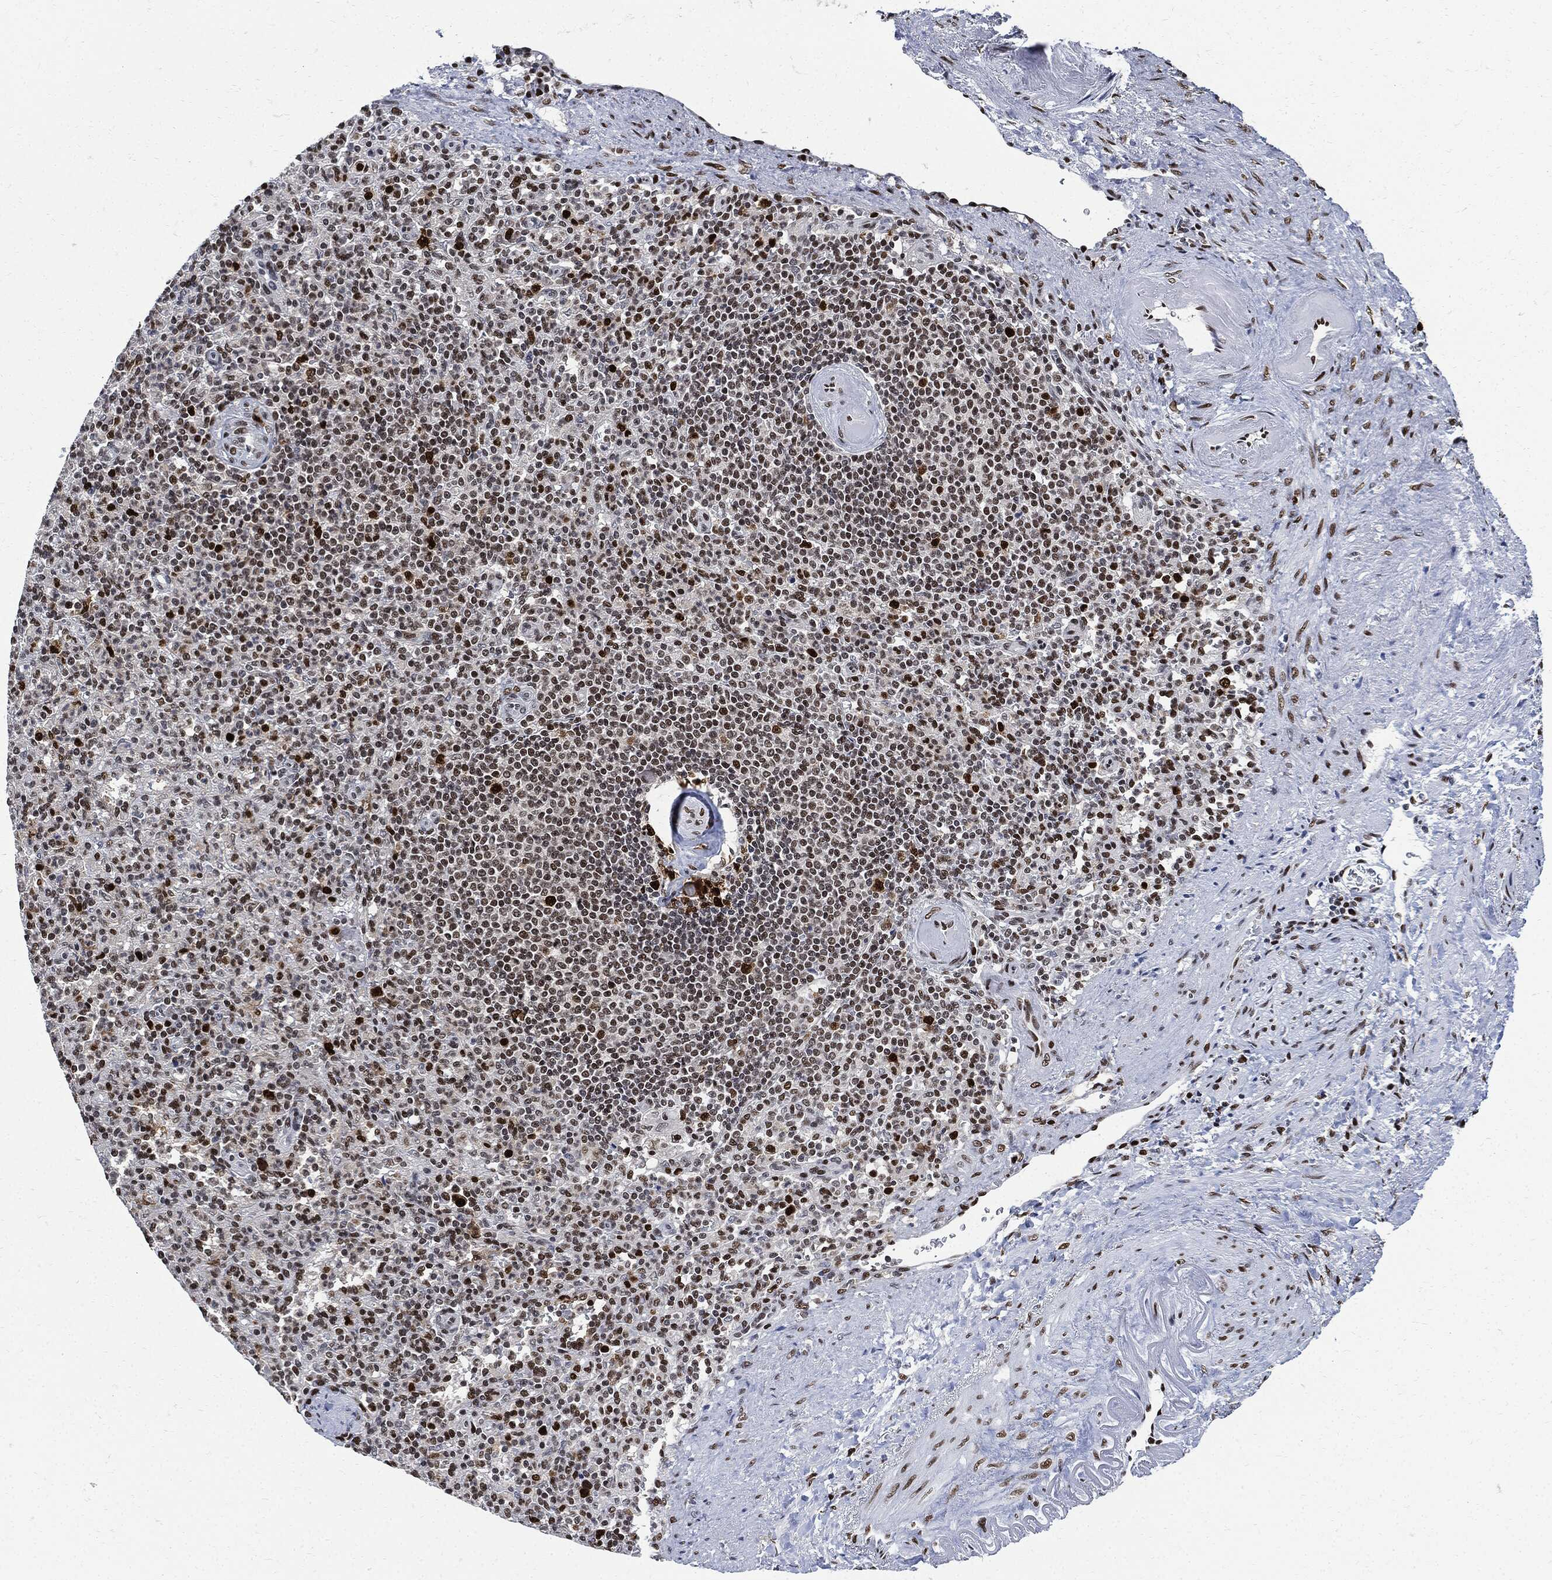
{"staining": {"intensity": "strong", "quantity": "<25%", "location": "nuclear"}, "tissue": "spleen", "cell_type": "Cells in red pulp", "image_type": "normal", "snomed": [{"axis": "morphology", "description": "Normal tissue, NOS"}, {"axis": "topography", "description": "Spleen"}], "caption": "Cells in red pulp demonstrate strong nuclear expression in approximately <25% of cells in benign spleen. The staining was performed using DAB (3,3'-diaminobenzidine) to visualize the protein expression in brown, while the nuclei were stained in blue with hematoxylin (Magnification: 20x).", "gene": "PCNA", "patient": {"sex": "female", "age": 74}}